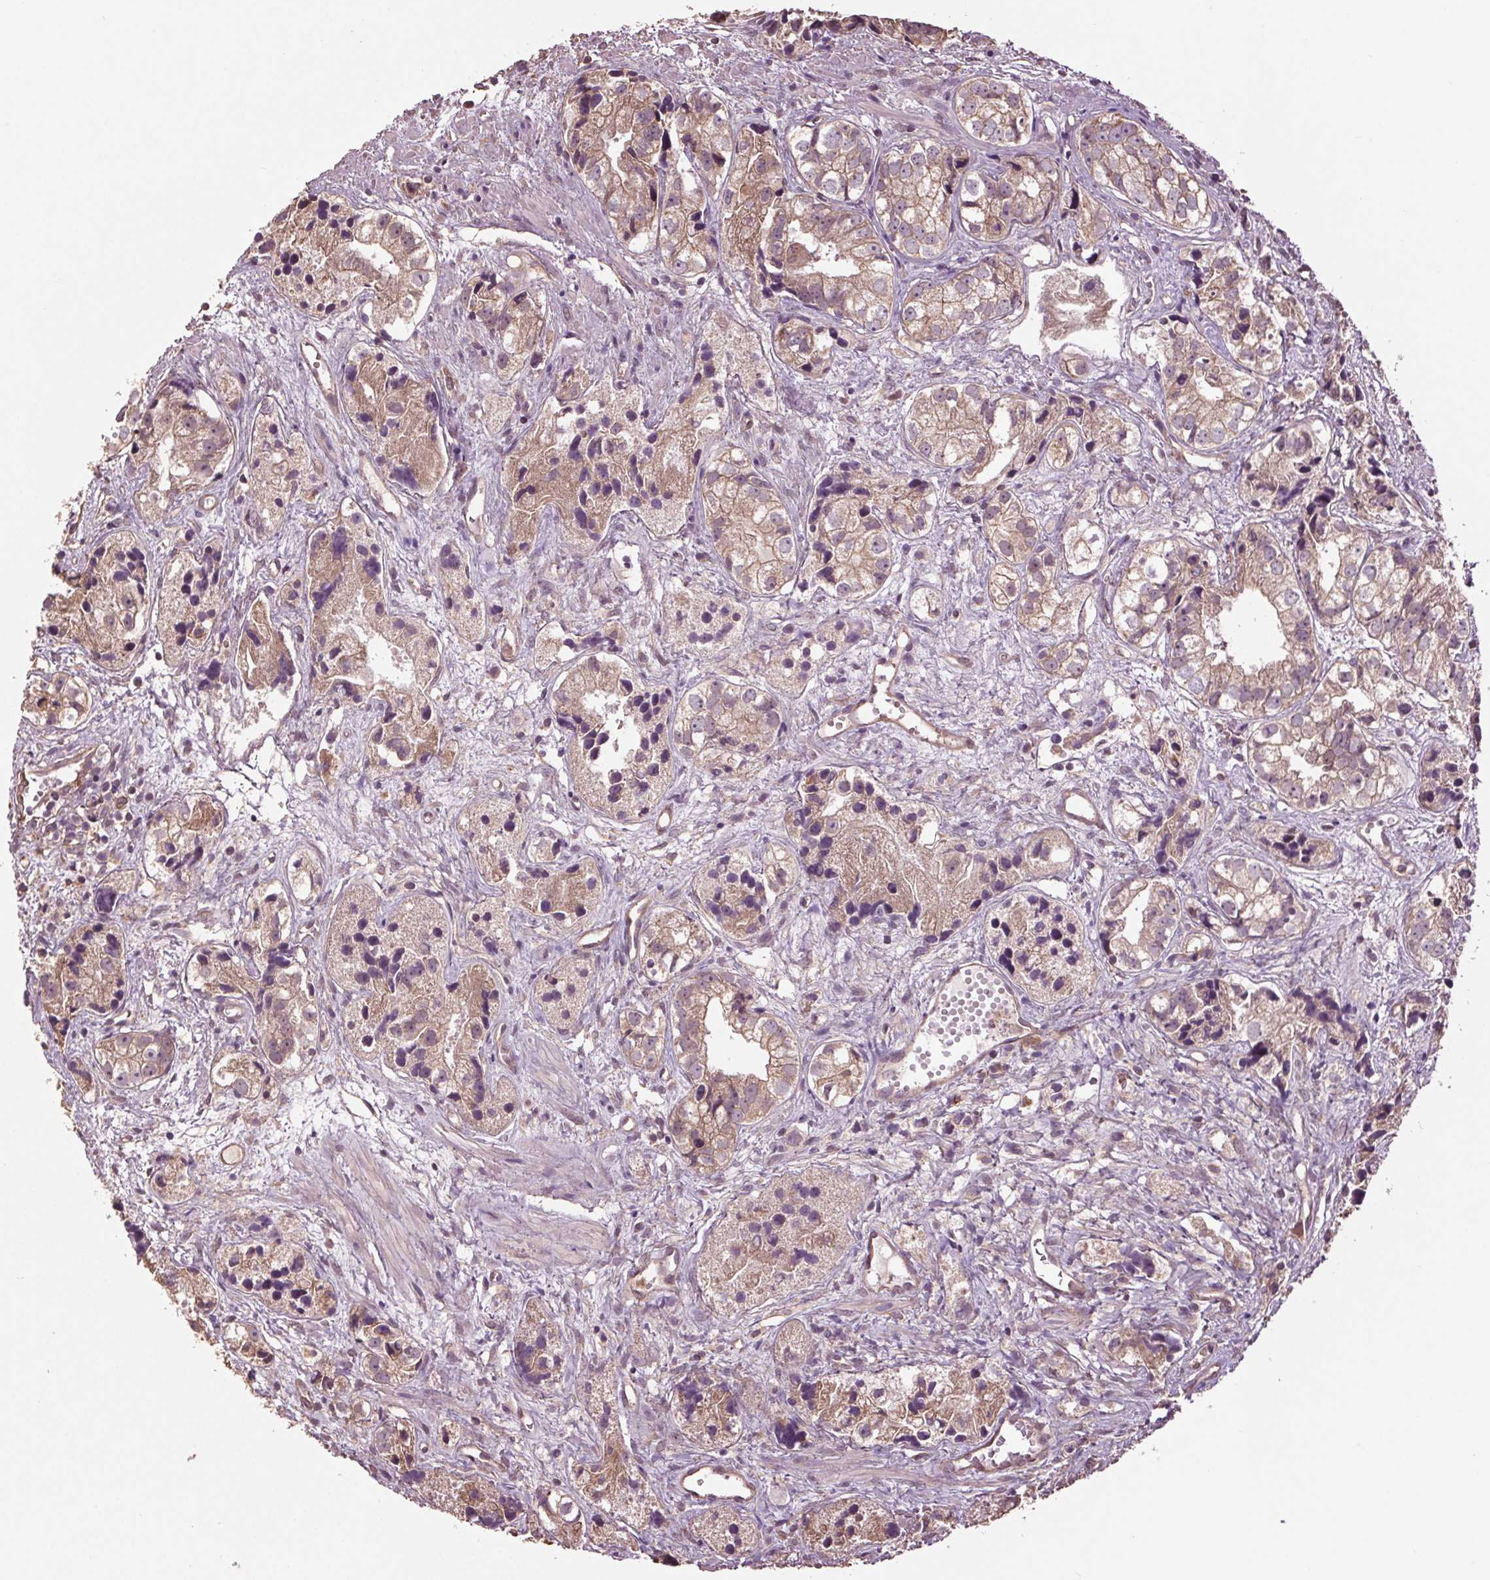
{"staining": {"intensity": "weak", "quantity": ">75%", "location": "cytoplasmic/membranous"}, "tissue": "prostate cancer", "cell_type": "Tumor cells", "image_type": "cancer", "snomed": [{"axis": "morphology", "description": "Adenocarcinoma, High grade"}, {"axis": "topography", "description": "Prostate"}], "caption": "Protein staining demonstrates weak cytoplasmic/membranous positivity in about >75% of tumor cells in prostate cancer (adenocarcinoma (high-grade)).", "gene": "RNPEP", "patient": {"sex": "male", "age": 68}}